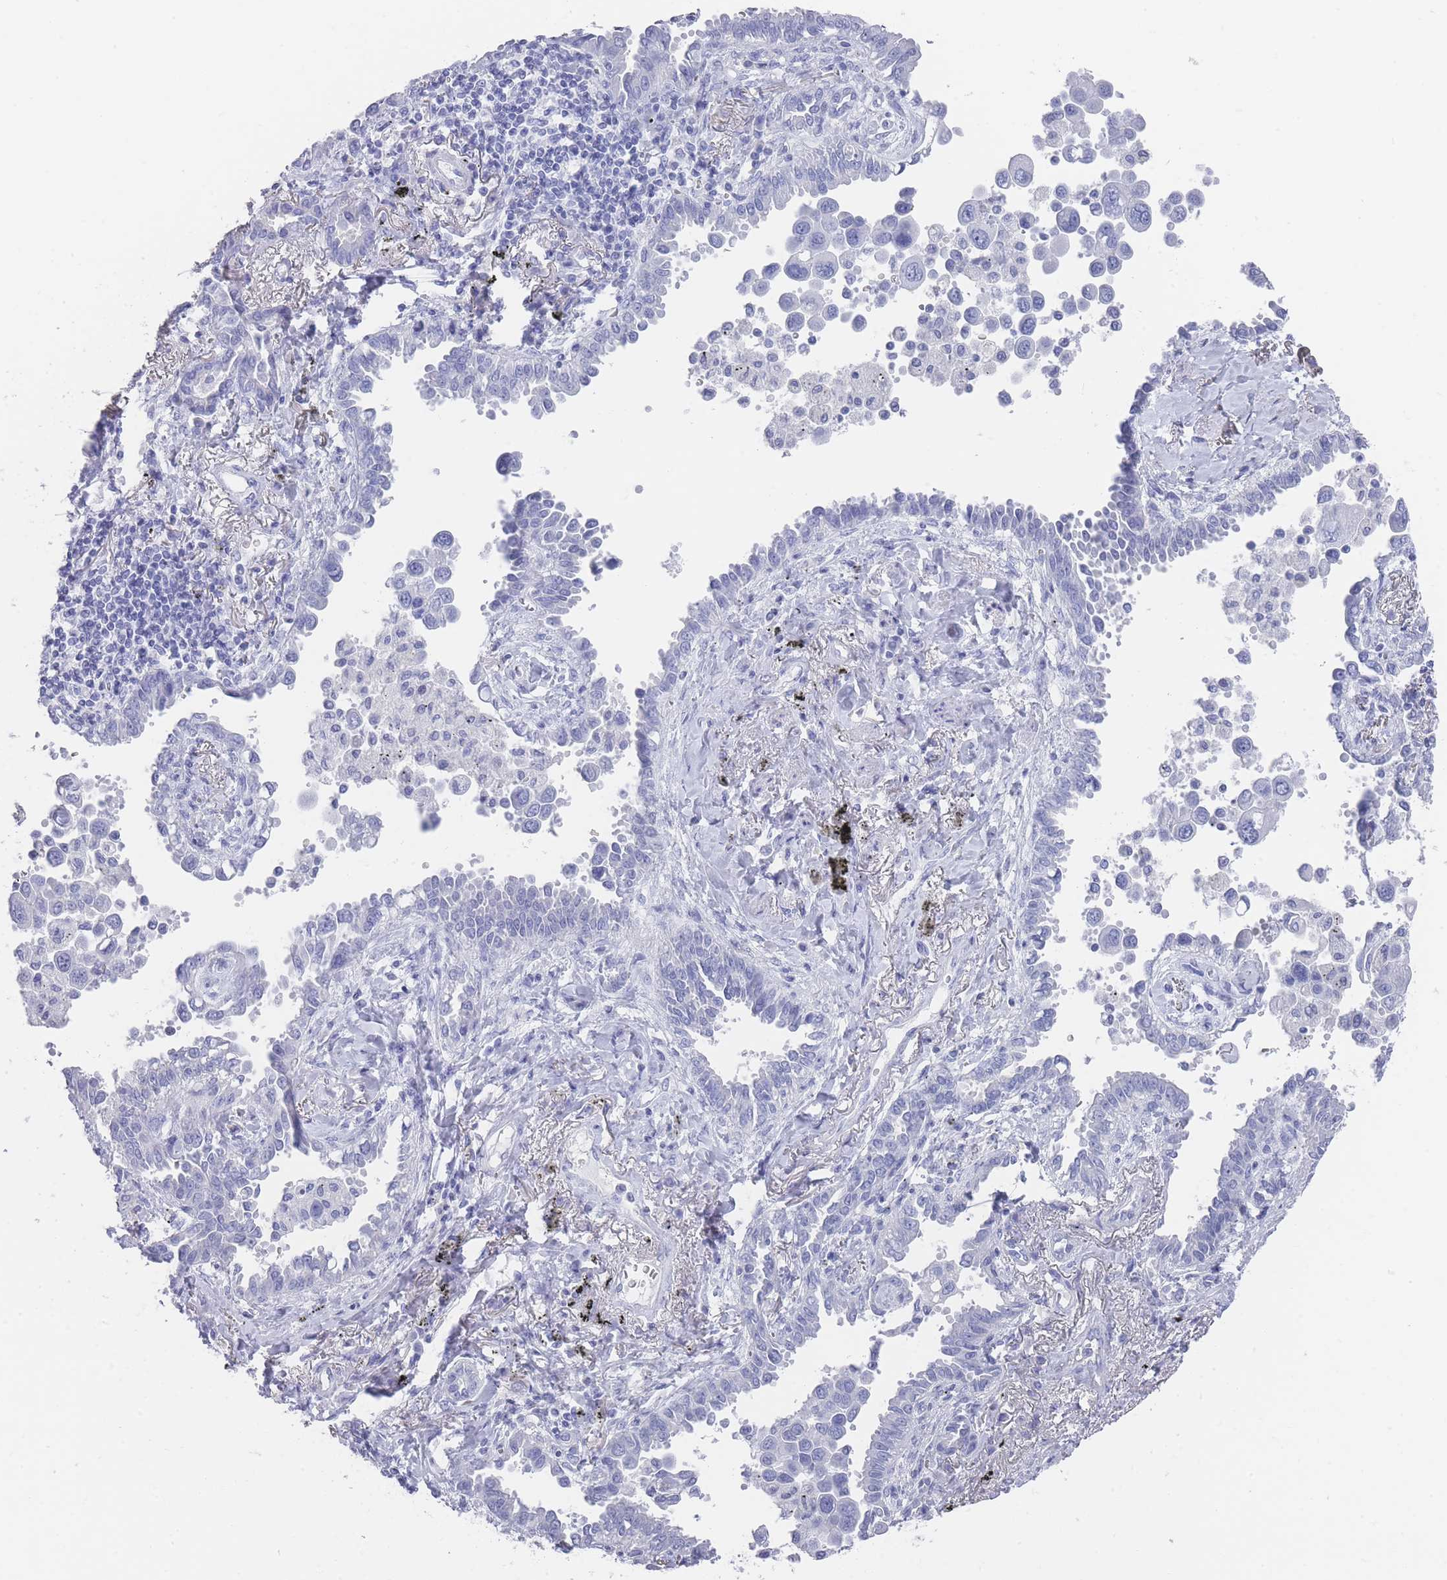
{"staining": {"intensity": "negative", "quantity": "none", "location": "none"}, "tissue": "lung cancer", "cell_type": "Tumor cells", "image_type": "cancer", "snomed": [{"axis": "morphology", "description": "Adenocarcinoma, NOS"}, {"axis": "topography", "description": "Lung"}], "caption": "Tumor cells are negative for brown protein staining in lung cancer.", "gene": "RAB2B", "patient": {"sex": "male", "age": 67}}